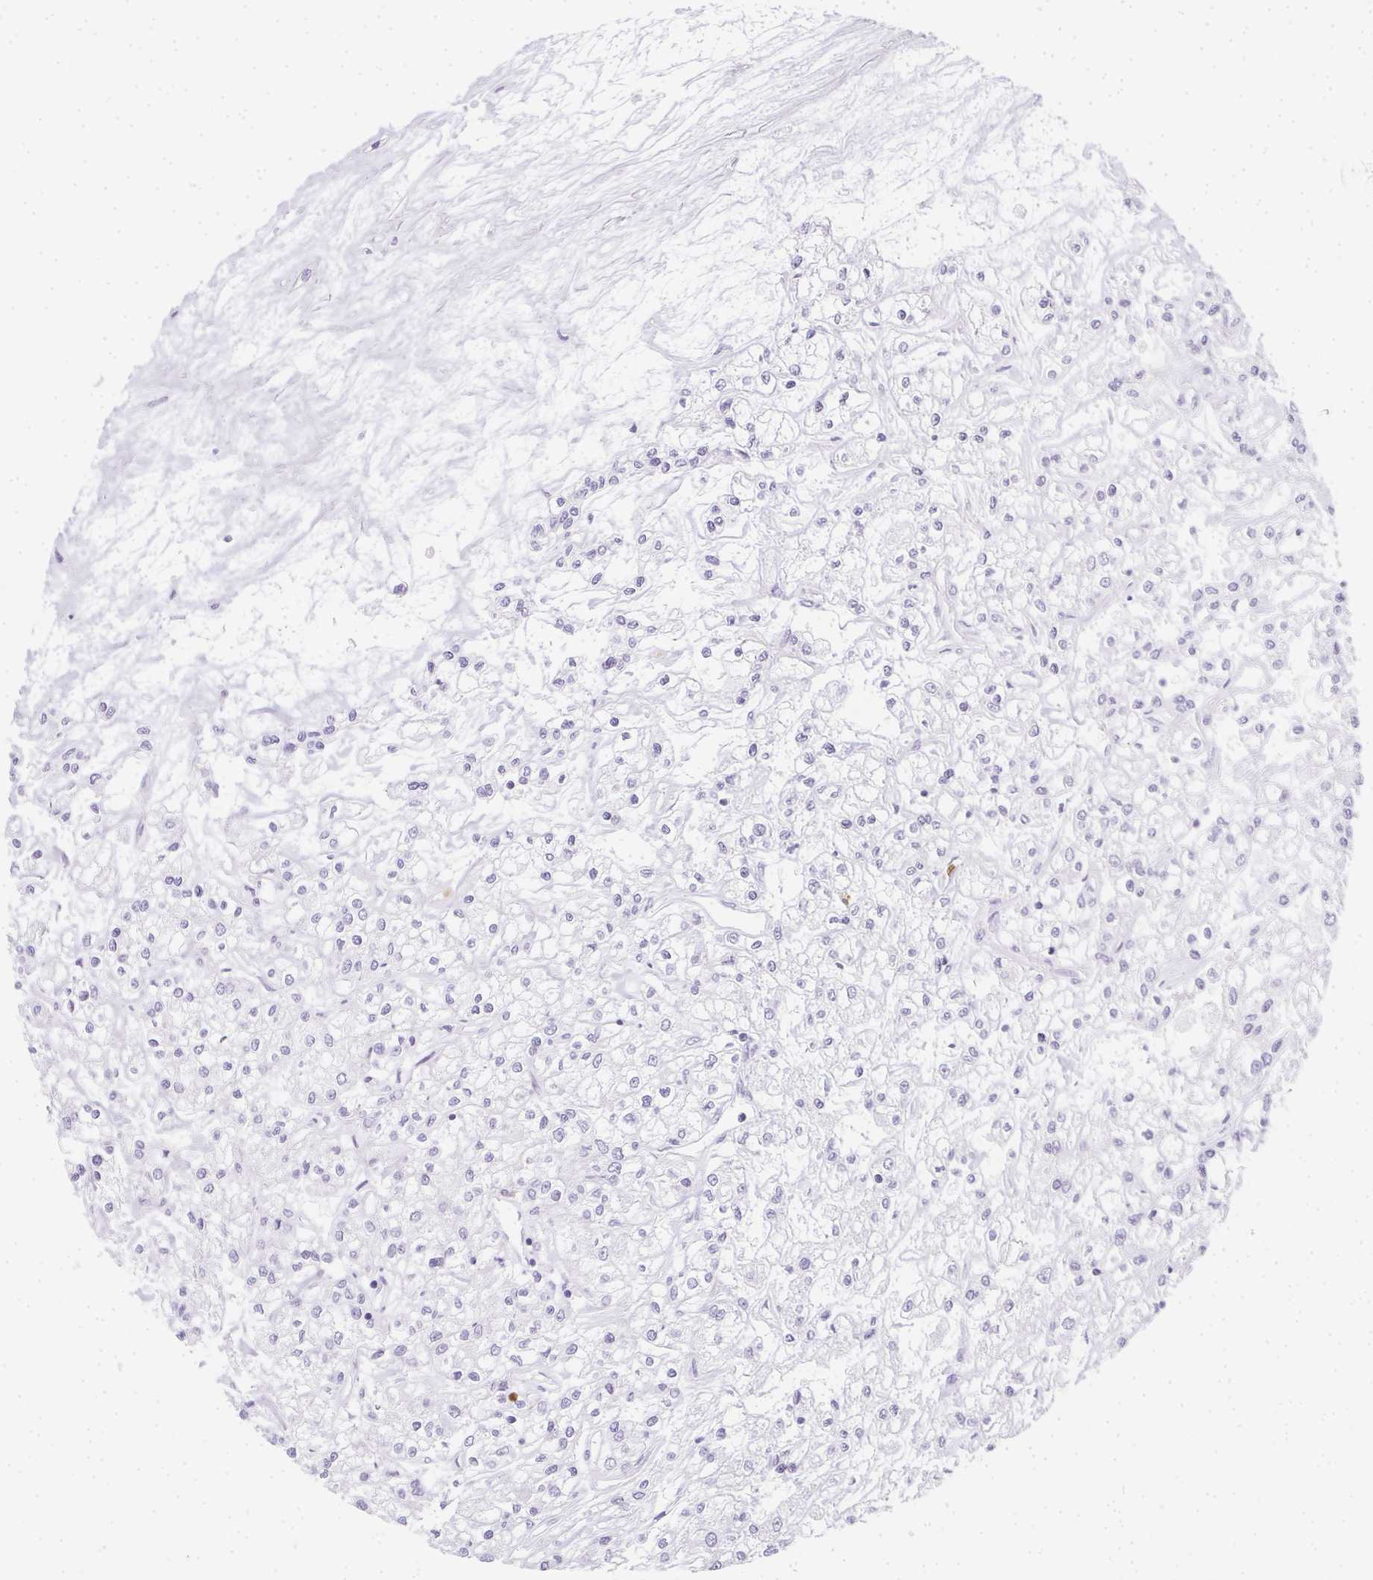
{"staining": {"intensity": "negative", "quantity": "none", "location": "none"}, "tissue": "renal cancer", "cell_type": "Tumor cells", "image_type": "cancer", "snomed": [{"axis": "morphology", "description": "Adenocarcinoma, NOS"}, {"axis": "topography", "description": "Kidney"}], "caption": "Tumor cells show no significant protein expression in renal adenocarcinoma.", "gene": "HK3", "patient": {"sex": "female", "age": 59}}